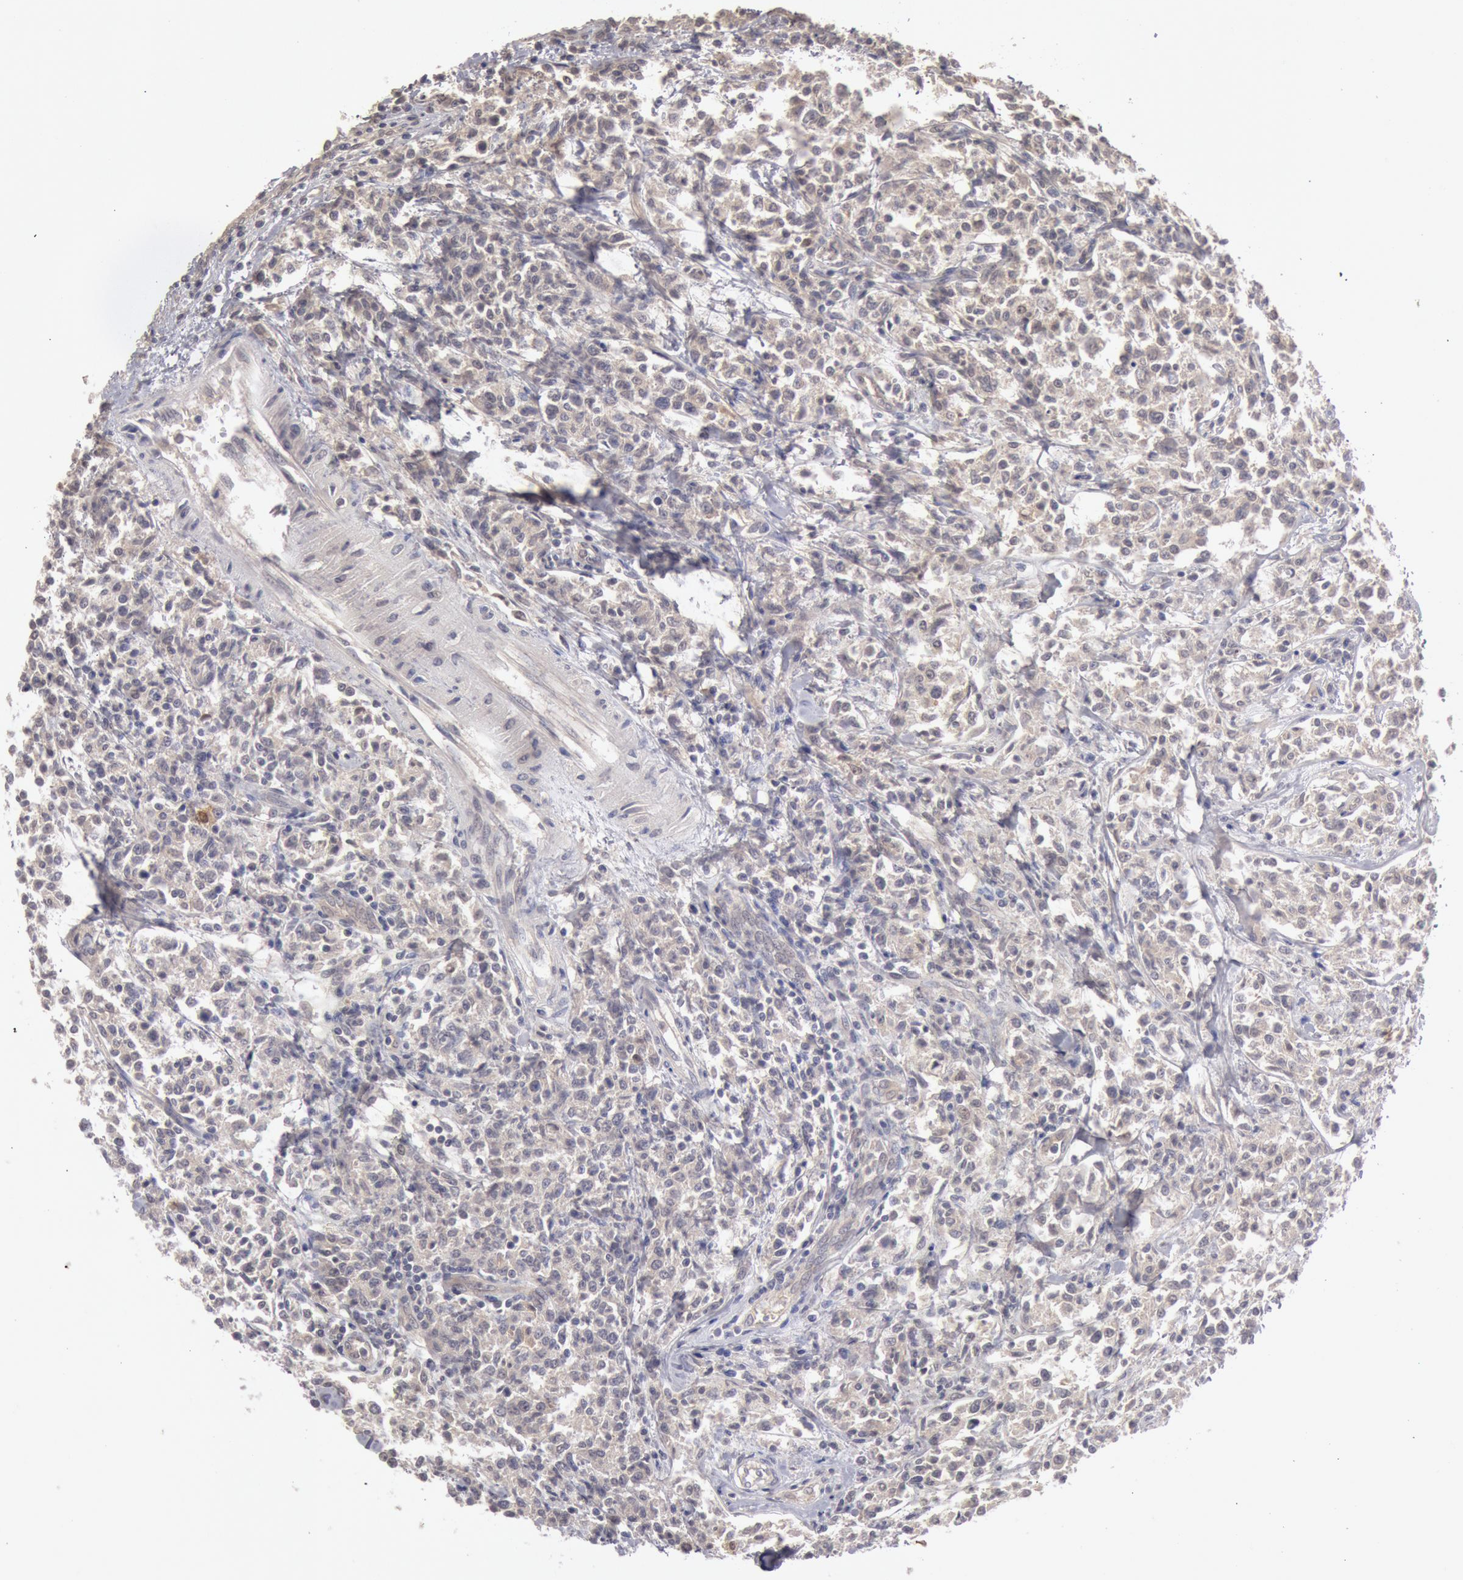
{"staining": {"intensity": "negative", "quantity": "none", "location": "none"}, "tissue": "lymphoma", "cell_type": "Tumor cells", "image_type": "cancer", "snomed": [{"axis": "morphology", "description": "Malignant lymphoma, non-Hodgkin's type, Low grade"}, {"axis": "topography", "description": "Small intestine"}], "caption": "This micrograph is of malignant lymphoma, non-Hodgkin's type (low-grade) stained with IHC to label a protein in brown with the nuclei are counter-stained blue. There is no expression in tumor cells.", "gene": "ZFP36L1", "patient": {"sex": "female", "age": 59}}